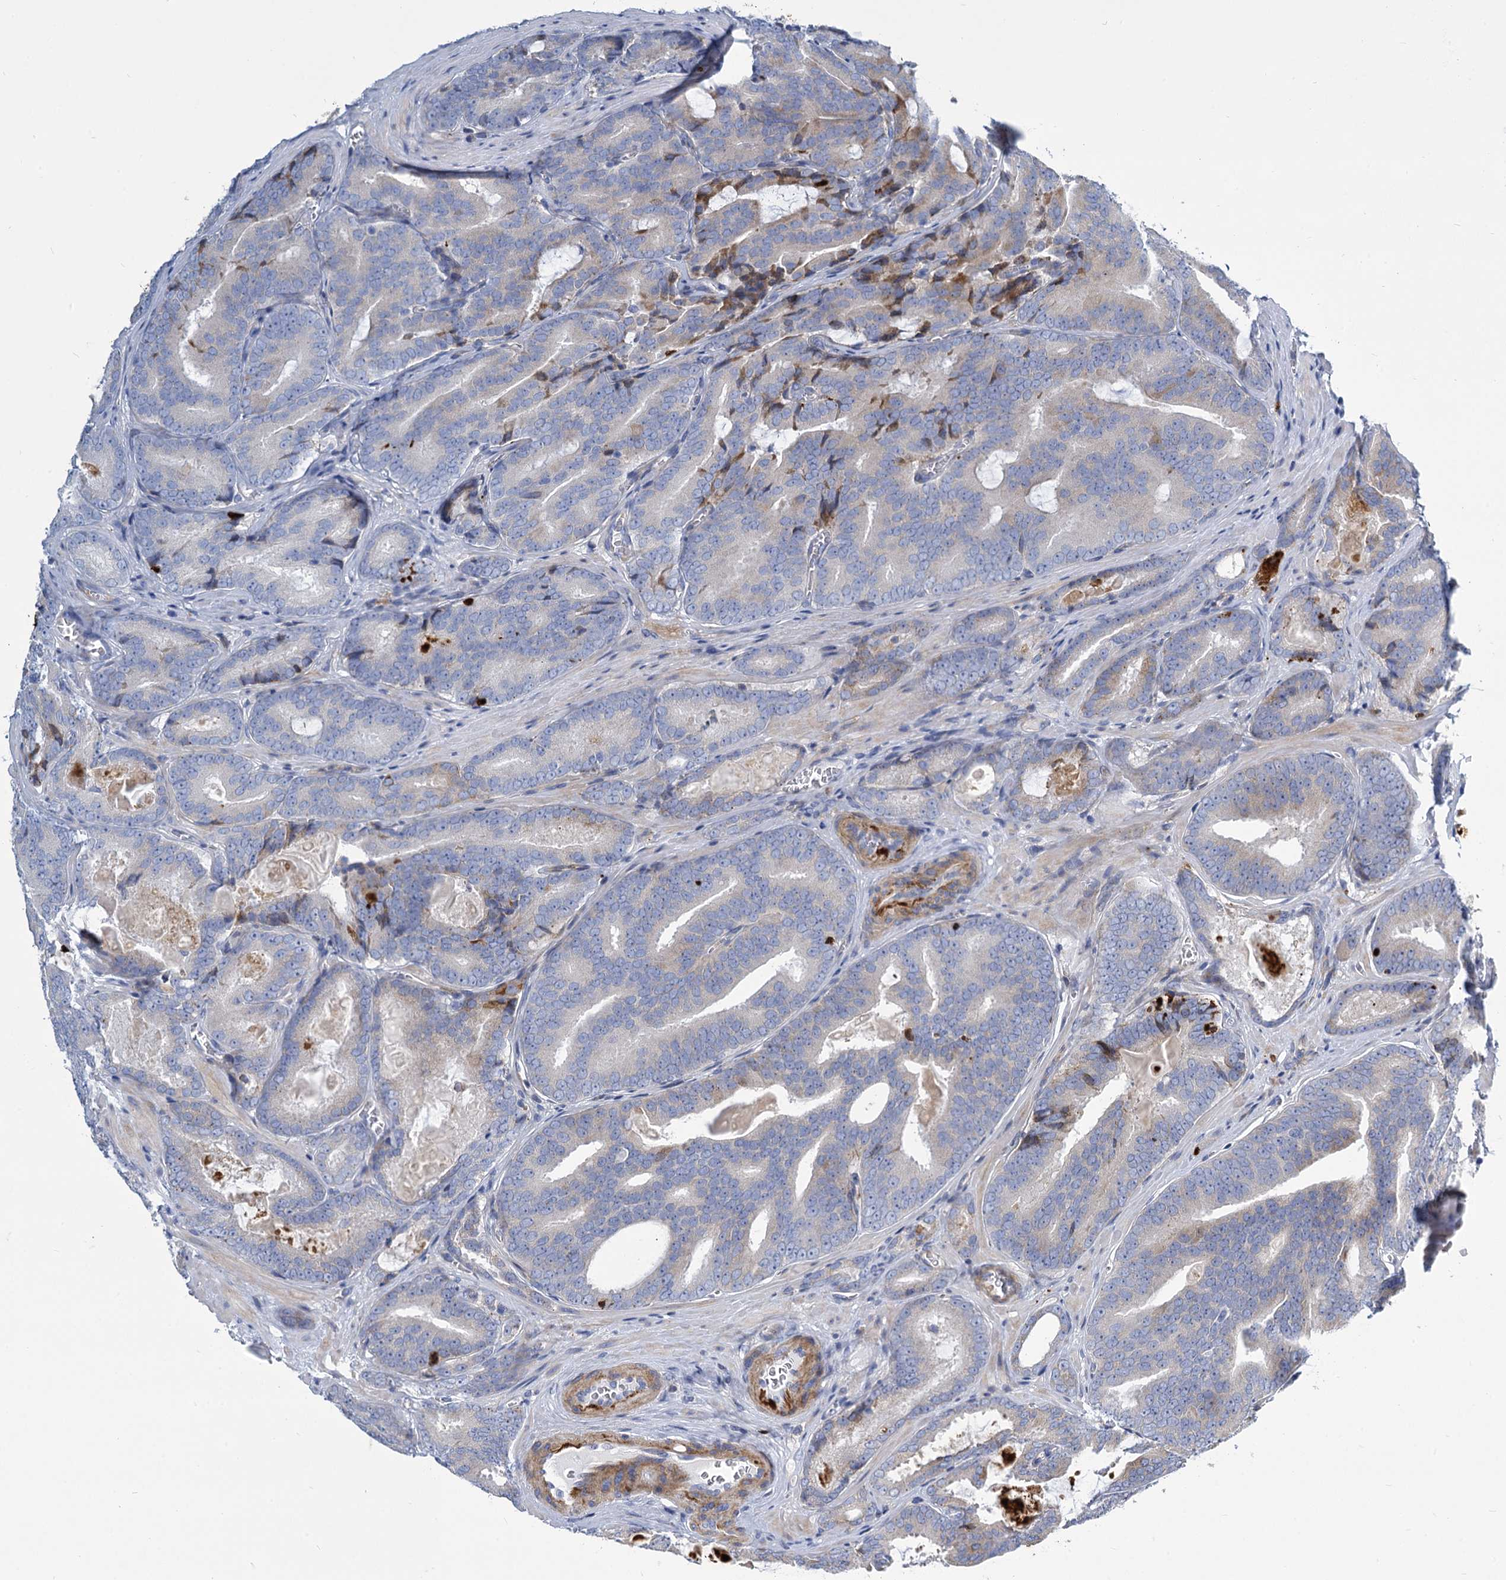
{"staining": {"intensity": "weak", "quantity": "<25%", "location": "cytoplasmic/membranous"}, "tissue": "prostate cancer", "cell_type": "Tumor cells", "image_type": "cancer", "snomed": [{"axis": "morphology", "description": "Adenocarcinoma, High grade"}, {"axis": "topography", "description": "Prostate"}], "caption": "Immunohistochemical staining of prostate adenocarcinoma (high-grade) shows no significant positivity in tumor cells.", "gene": "TRIM77", "patient": {"sex": "male", "age": 66}}